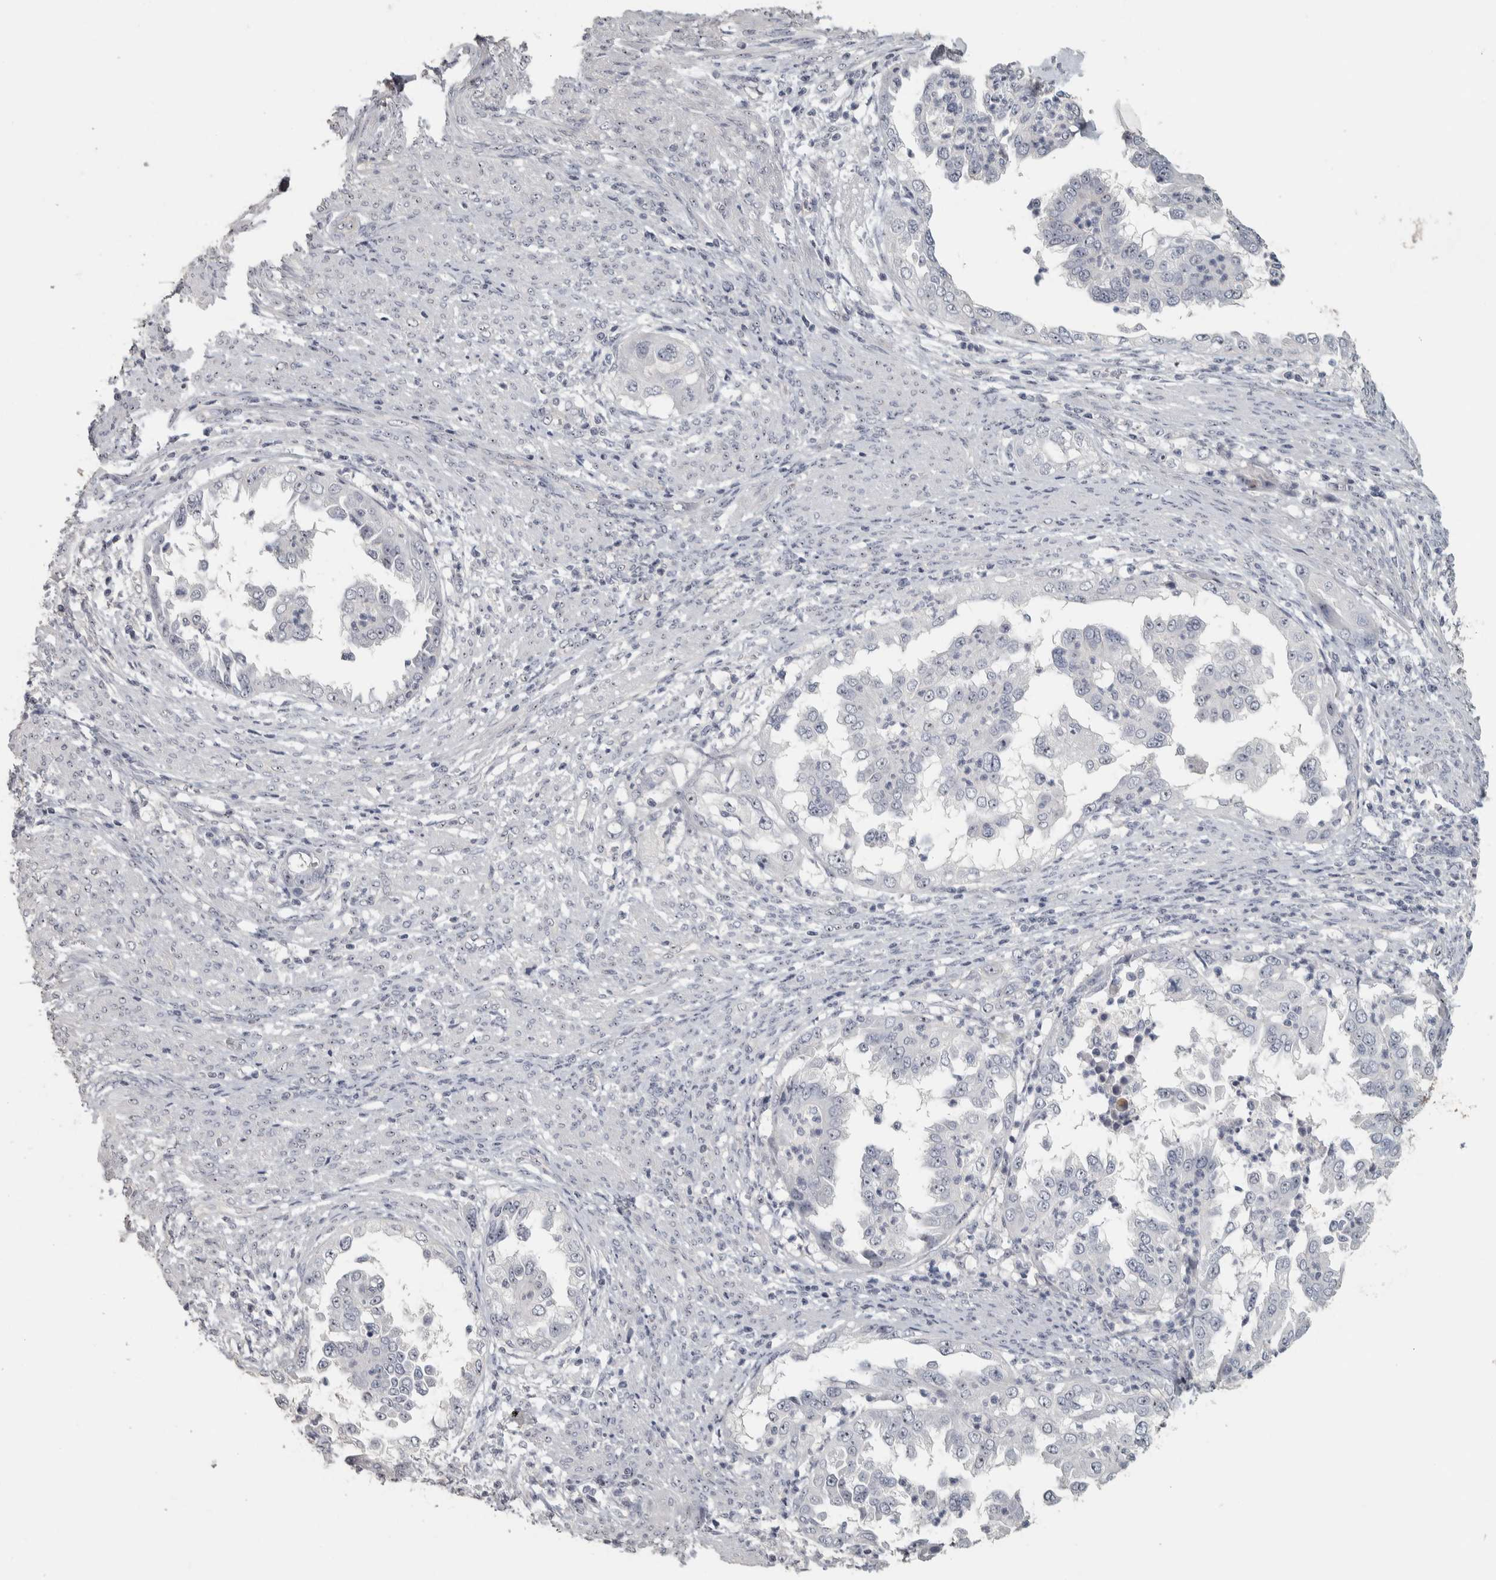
{"staining": {"intensity": "weak", "quantity": "<25%", "location": "nuclear"}, "tissue": "endometrial cancer", "cell_type": "Tumor cells", "image_type": "cancer", "snomed": [{"axis": "morphology", "description": "Adenocarcinoma, NOS"}, {"axis": "topography", "description": "Endometrium"}], "caption": "Immunohistochemical staining of human endometrial cancer (adenocarcinoma) displays no significant staining in tumor cells.", "gene": "DCAF10", "patient": {"sex": "female", "age": 85}}